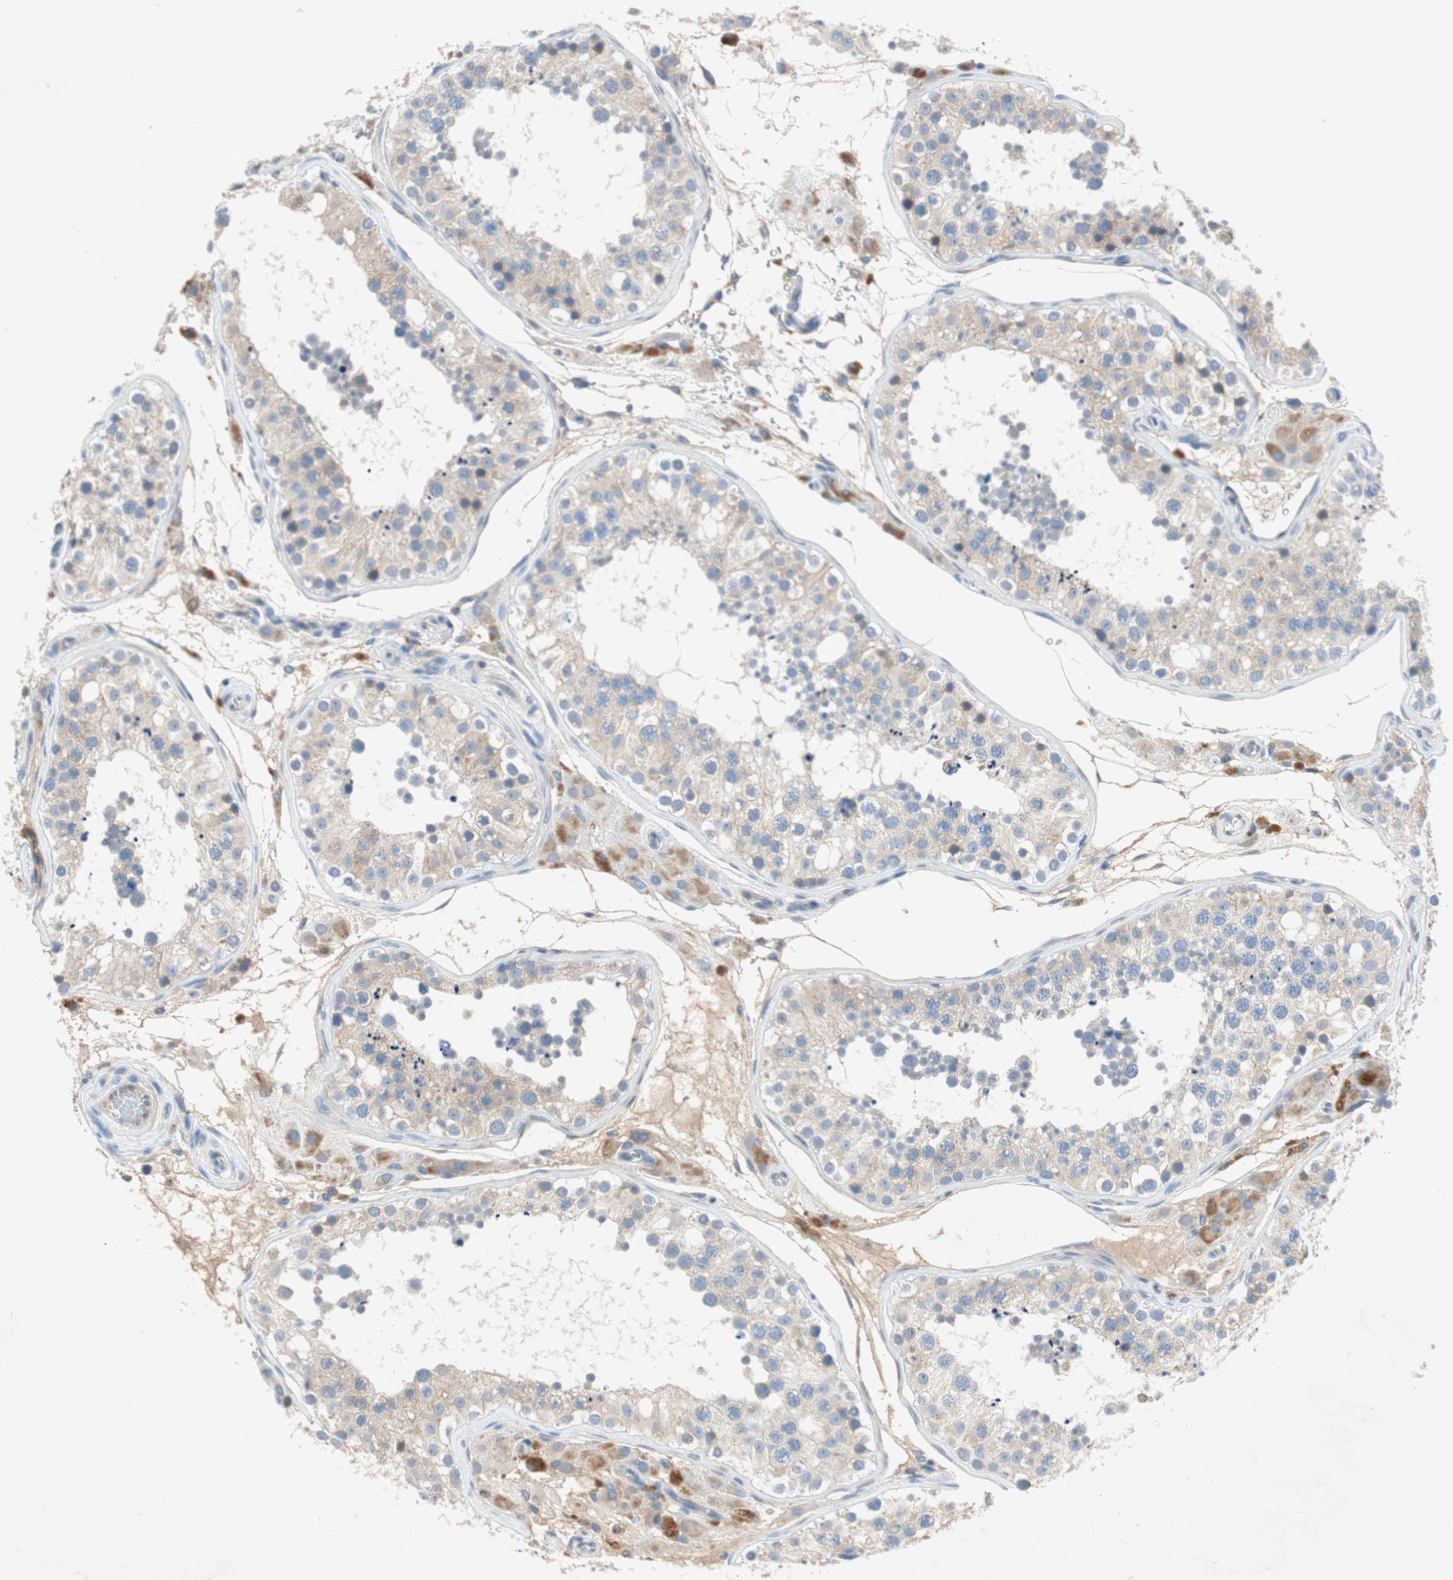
{"staining": {"intensity": "weak", "quantity": "<25%", "location": "cytoplasmic/membranous"}, "tissue": "testis", "cell_type": "Cells in seminiferous ducts", "image_type": "normal", "snomed": [{"axis": "morphology", "description": "Normal tissue, NOS"}, {"axis": "topography", "description": "Testis"}], "caption": "Immunohistochemistry (IHC) micrograph of unremarkable testis: testis stained with DAB (3,3'-diaminobenzidine) reveals no significant protein positivity in cells in seminiferous ducts. (Stains: DAB immunohistochemistry with hematoxylin counter stain, Microscopy: brightfield microscopy at high magnification).", "gene": "RELB", "patient": {"sex": "male", "age": 26}}